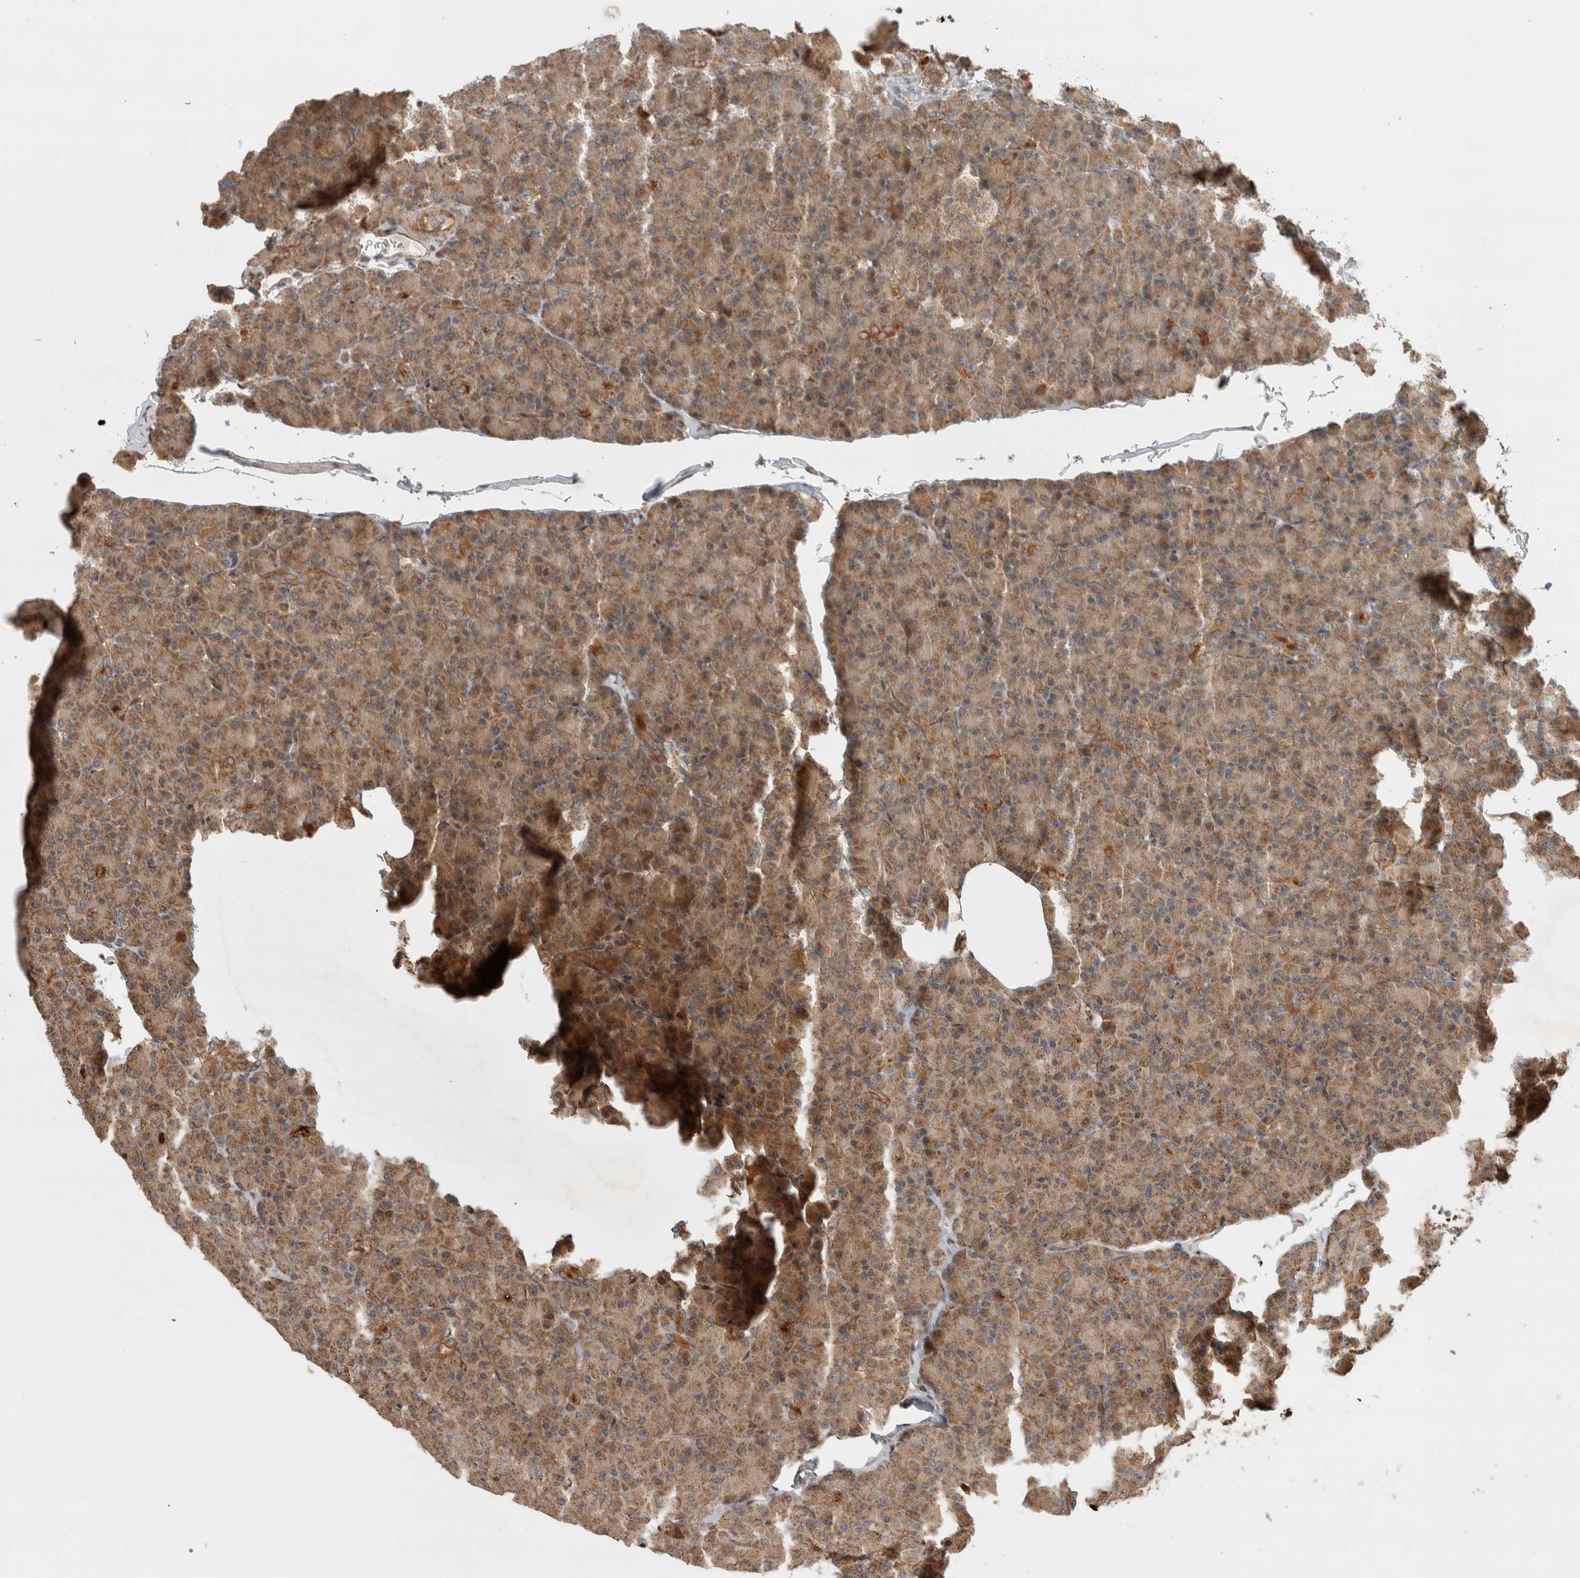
{"staining": {"intensity": "moderate", "quantity": ">75%", "location": "cytoplasmic/membranous"}, "tissue": "pancreas", "cell_type": "Exocrine glandular cells", "image_type": "normal", "snomed": [{"axis": "morphology", "description": "Normal tissue, NOS"}, {"axis": "topography", "description": "Pancreas"}], "caption": "Immunohistochemistry (IHC) of unremarkable pancreas demonstrates medium levels of moderate cytoplasmic/membranous staining in about >75% of exocrine glandular cells. (DAB (3,3'-diaminobenzidine) IHC with brightfield microscopy, high magnification).", "gene": "TUBD1", "patient": {"sex": "female", "age": 43}}